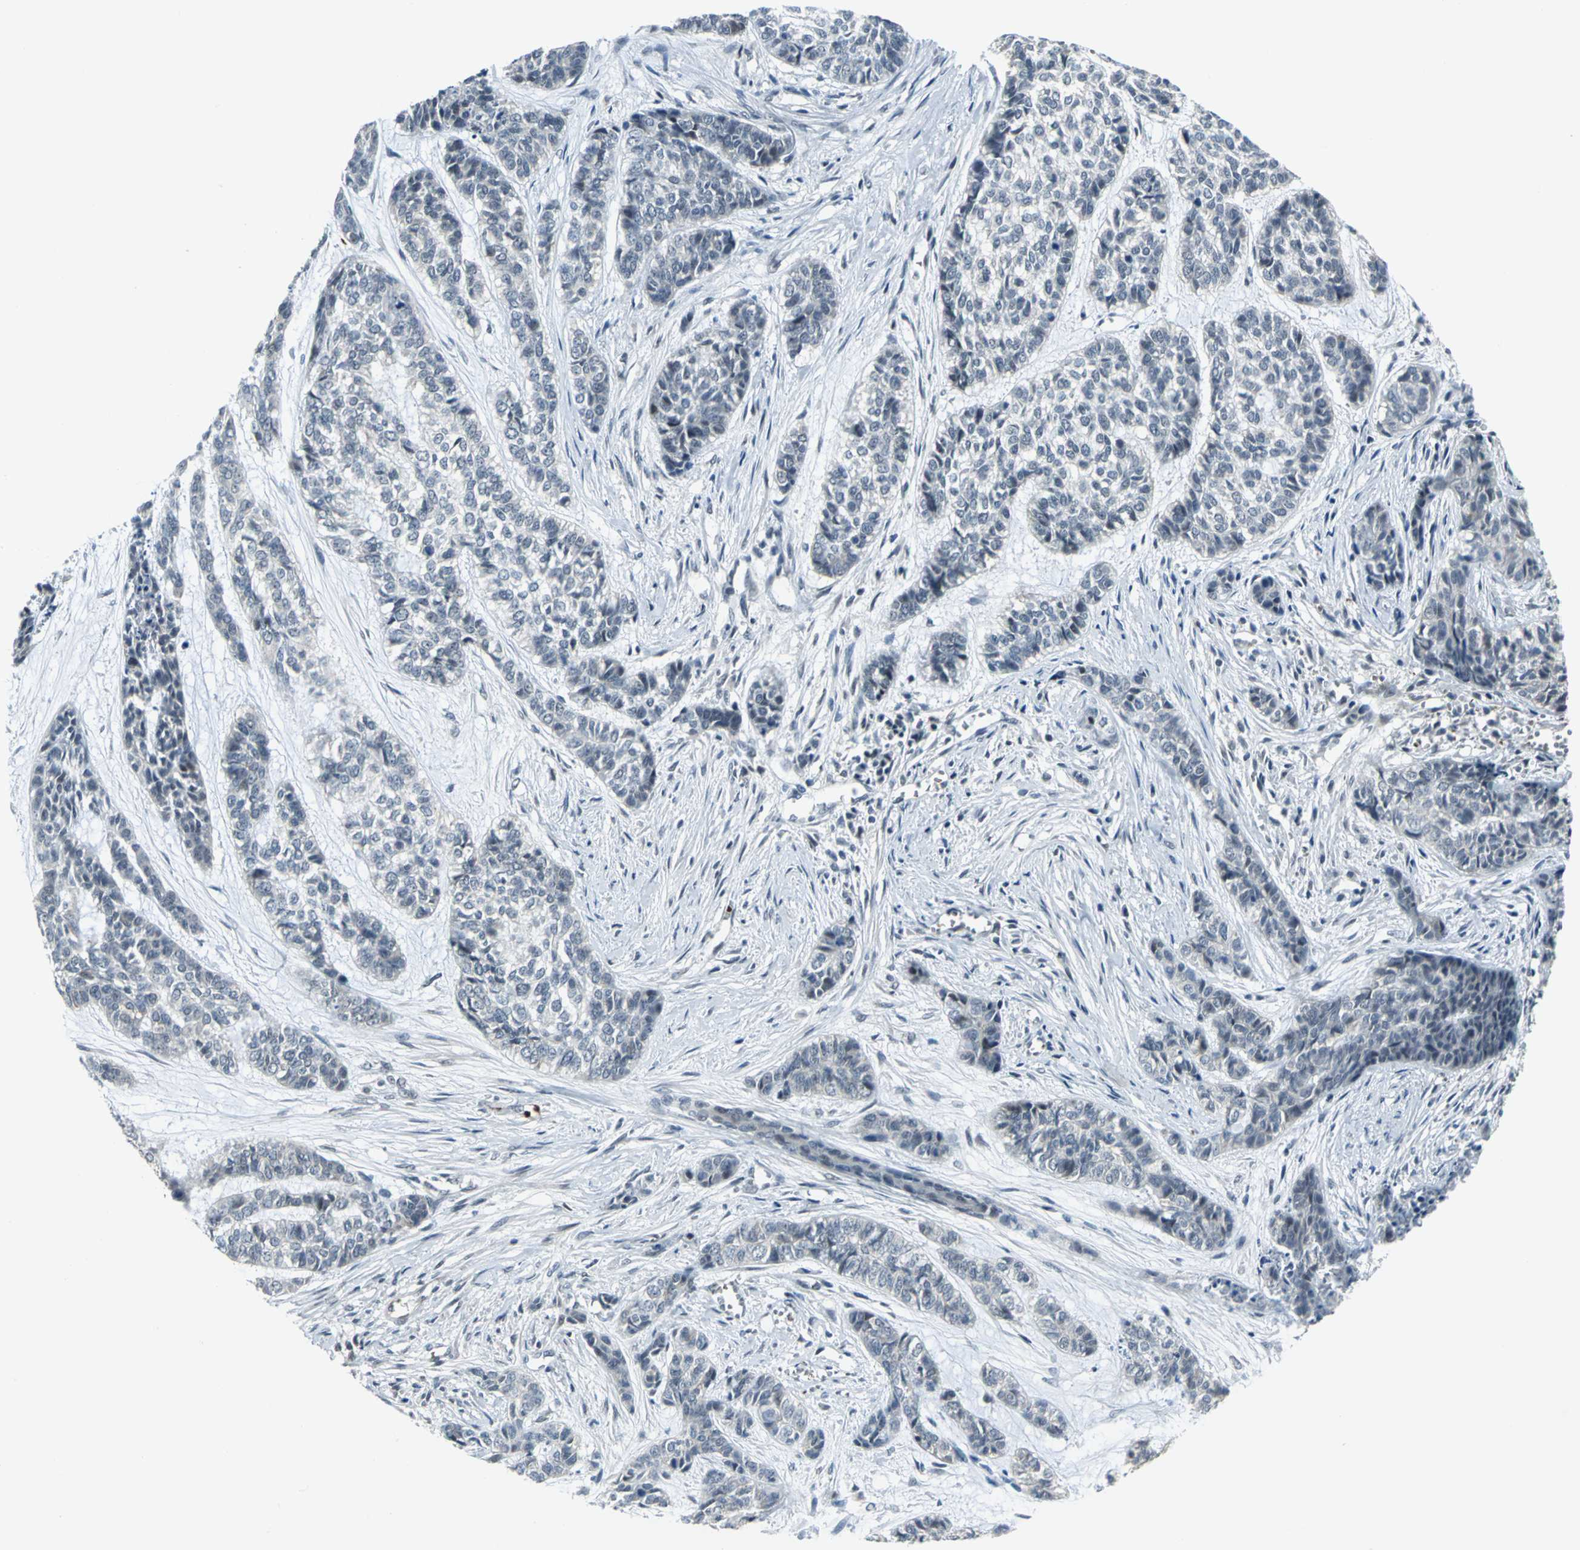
{"staining": {"intensity": "weak", "quantity": "25%-75%", "location": "nuclear"}, "tissue": "skin cancer", "cell_type": "Tumor cells", "image_type": "cancer", "snomed": [{"axis": "morphology", "description": "Basal cell carcinoma"}, {"axis": "topography", "description": "Skin"}], "caption": "Protein expression analysis of human skin cancer (basal cell carcinoma) reveals weak nuclear expression in about 25%-75% of tumor cells. Nuclei are stained in blue.", "gene": "GLI3", "patient": {"sex": "female", "age": 64}}